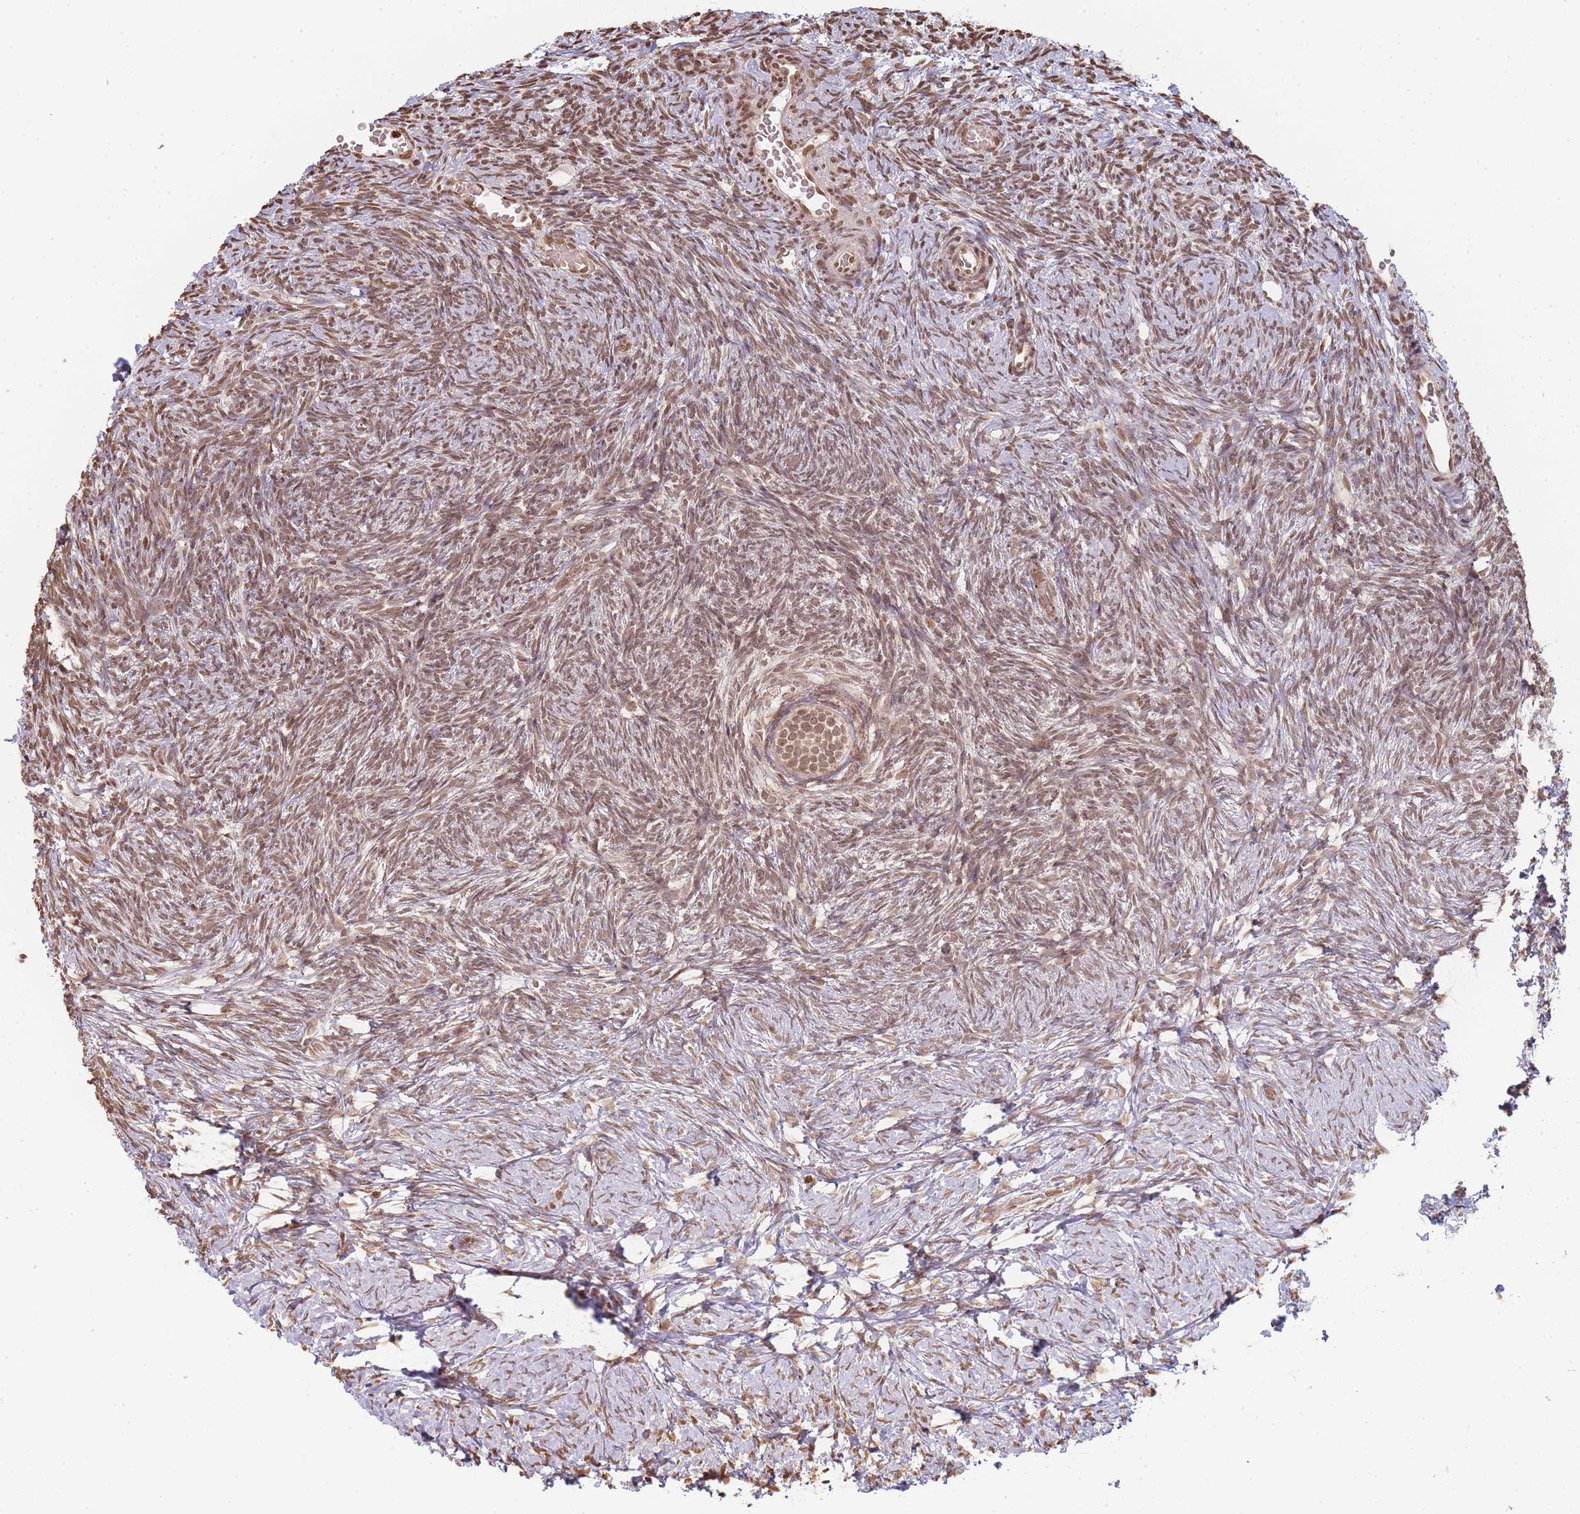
{"staining": {"intensity": "moderate", "quantity": ">75%", "location": "nuclear"}, "tissue": "ovary", "cell_type": "Follicle cells", "image_type": "normal", "snomed": [{"axis": "morphology", "description": "Normal tissue, NOS"}, {"axis": "topography", "description": "Ovary"}], "caption": "Human ovary stained for a protein (brown) exhibits moderate nuclear positive expression in about >75% of follicle cells.", "gene": "WWTR1", "patient": {"sex": "female", "age": 39}}